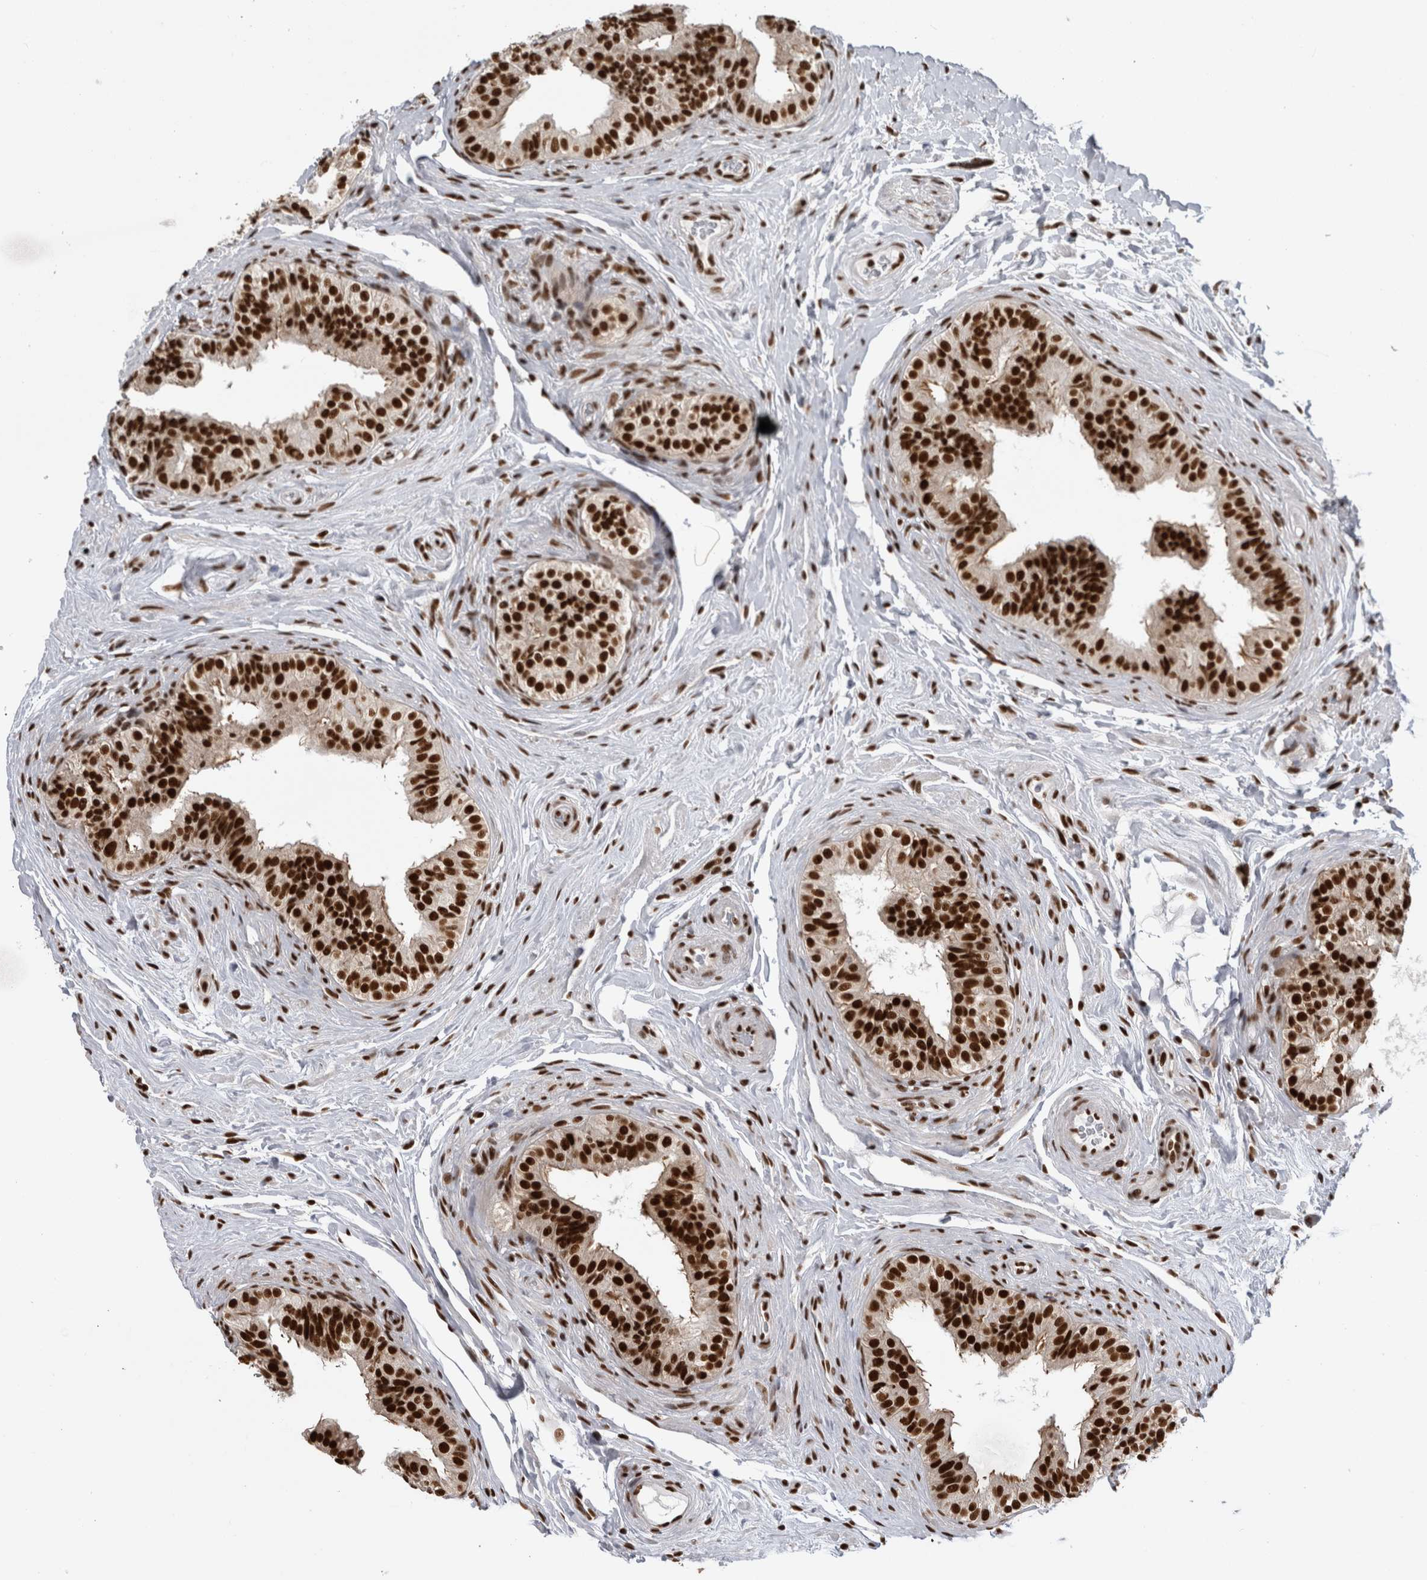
{"staining": {"intensity": "strong", "quantity": ">75%", "location": "nuclear"}, "tissue": "epididymis", "cell_type": "Glandular cells", "image_type": "normal", "snomed": [{"axis": "morphology", "description": "Normal tissue, NOS"}, {"axis": "topography", "description": "Epididymis"}], "caption": "An IHC micrograph of benign tissue is shown. Protein staining in brown labels strong nuclear positivity in epididymis within glandular cells. Nuclei are stained in blue.", "gene": "ZSCAN2", "patient": {"sex": "male", "age": 49}}